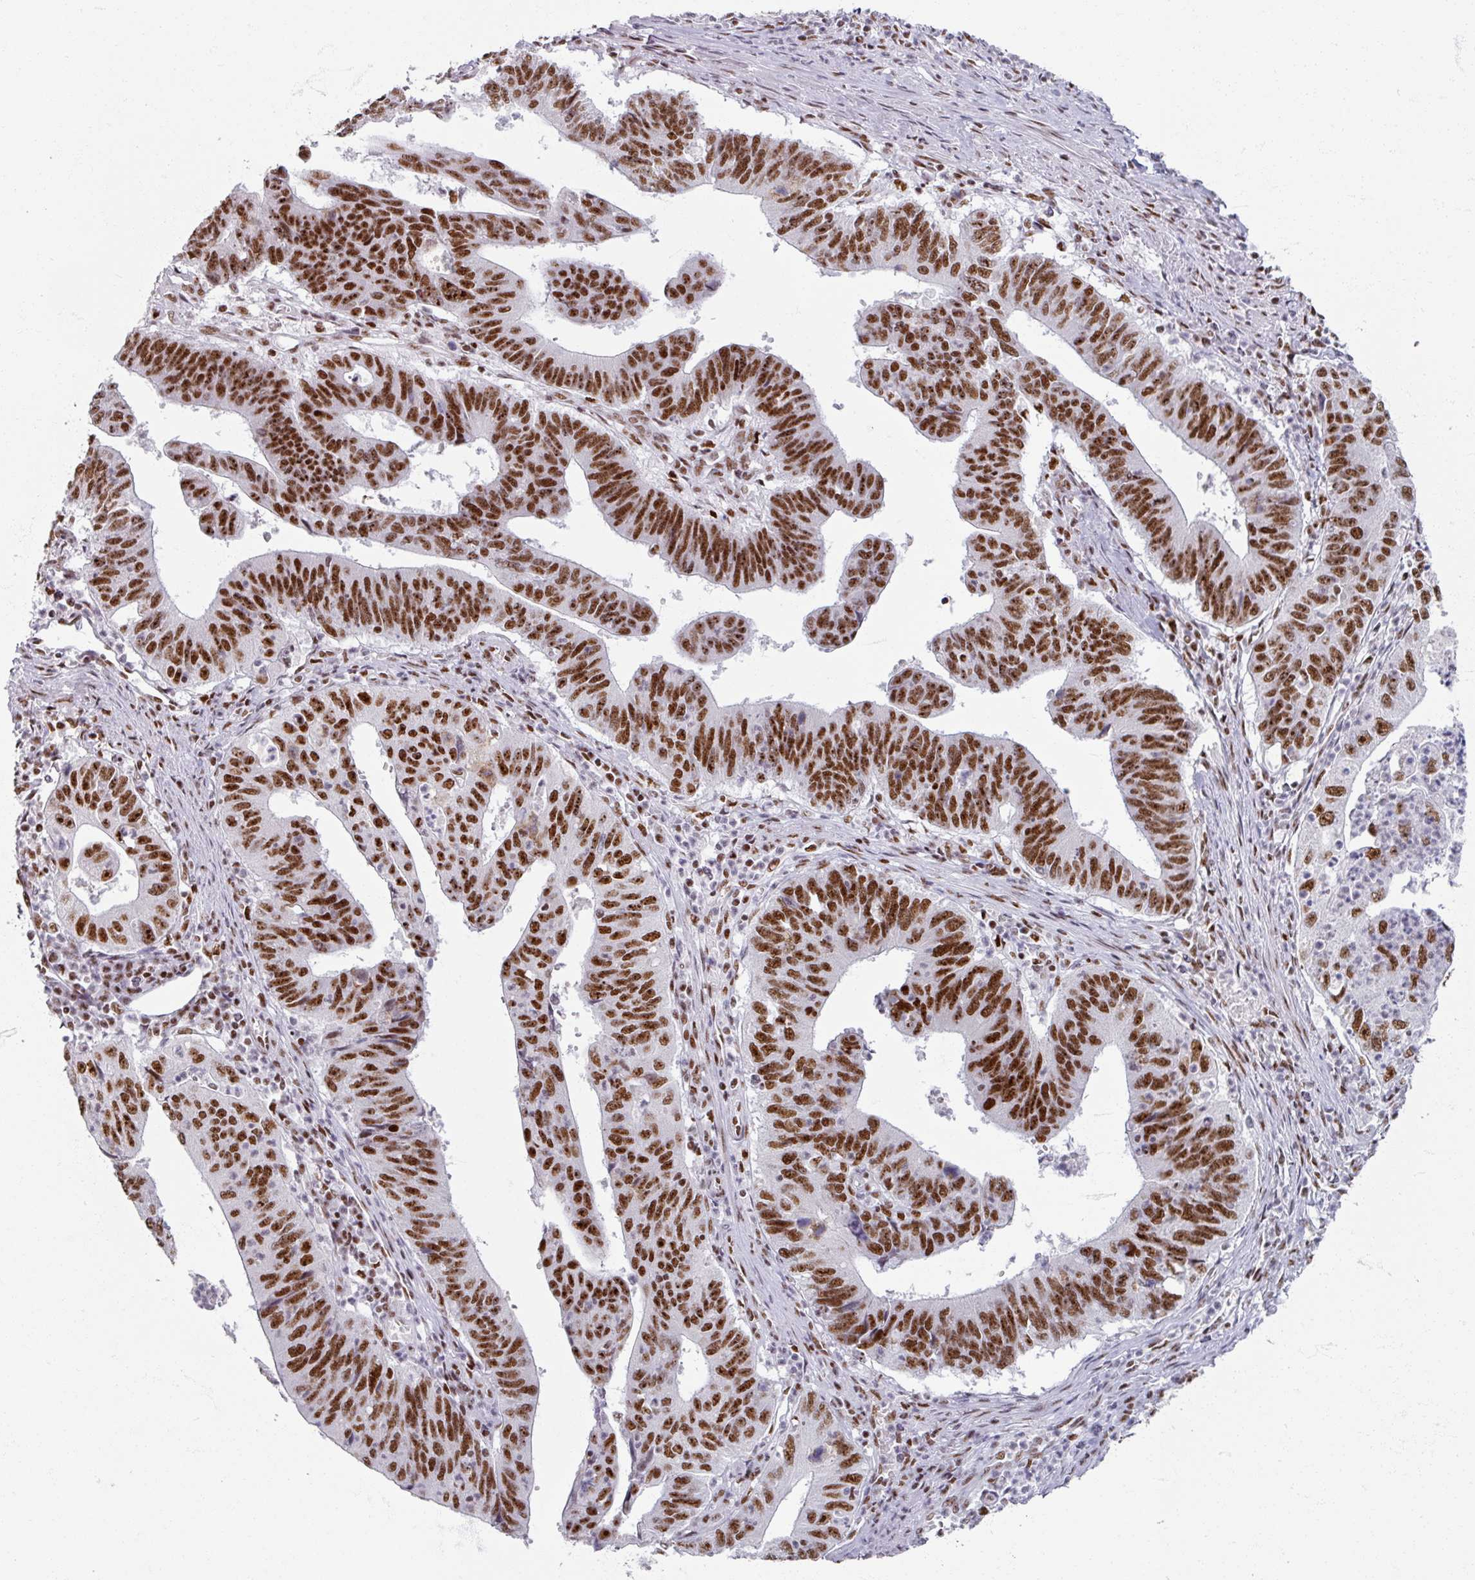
{"staining": {"intensity": "strong", "quantity": ">75%", "location": "nuclear"}, "tissue": "stomach cancer", "cell_type": "Tumor cells", "image_type": "cancer", "snomed": [{"axis": "morphology", "description": "Adenocarcinoma, NOS"}, {"axis": "topography", "description": "Stomach"}], "caption": "Immunohistochemistry (DAB) staining of human stomach cancer shows strong nuclear protein expression in about >75% of tumor cells.", "gene": "ADAR", "patient": {"sex": "male", "age": 59}}